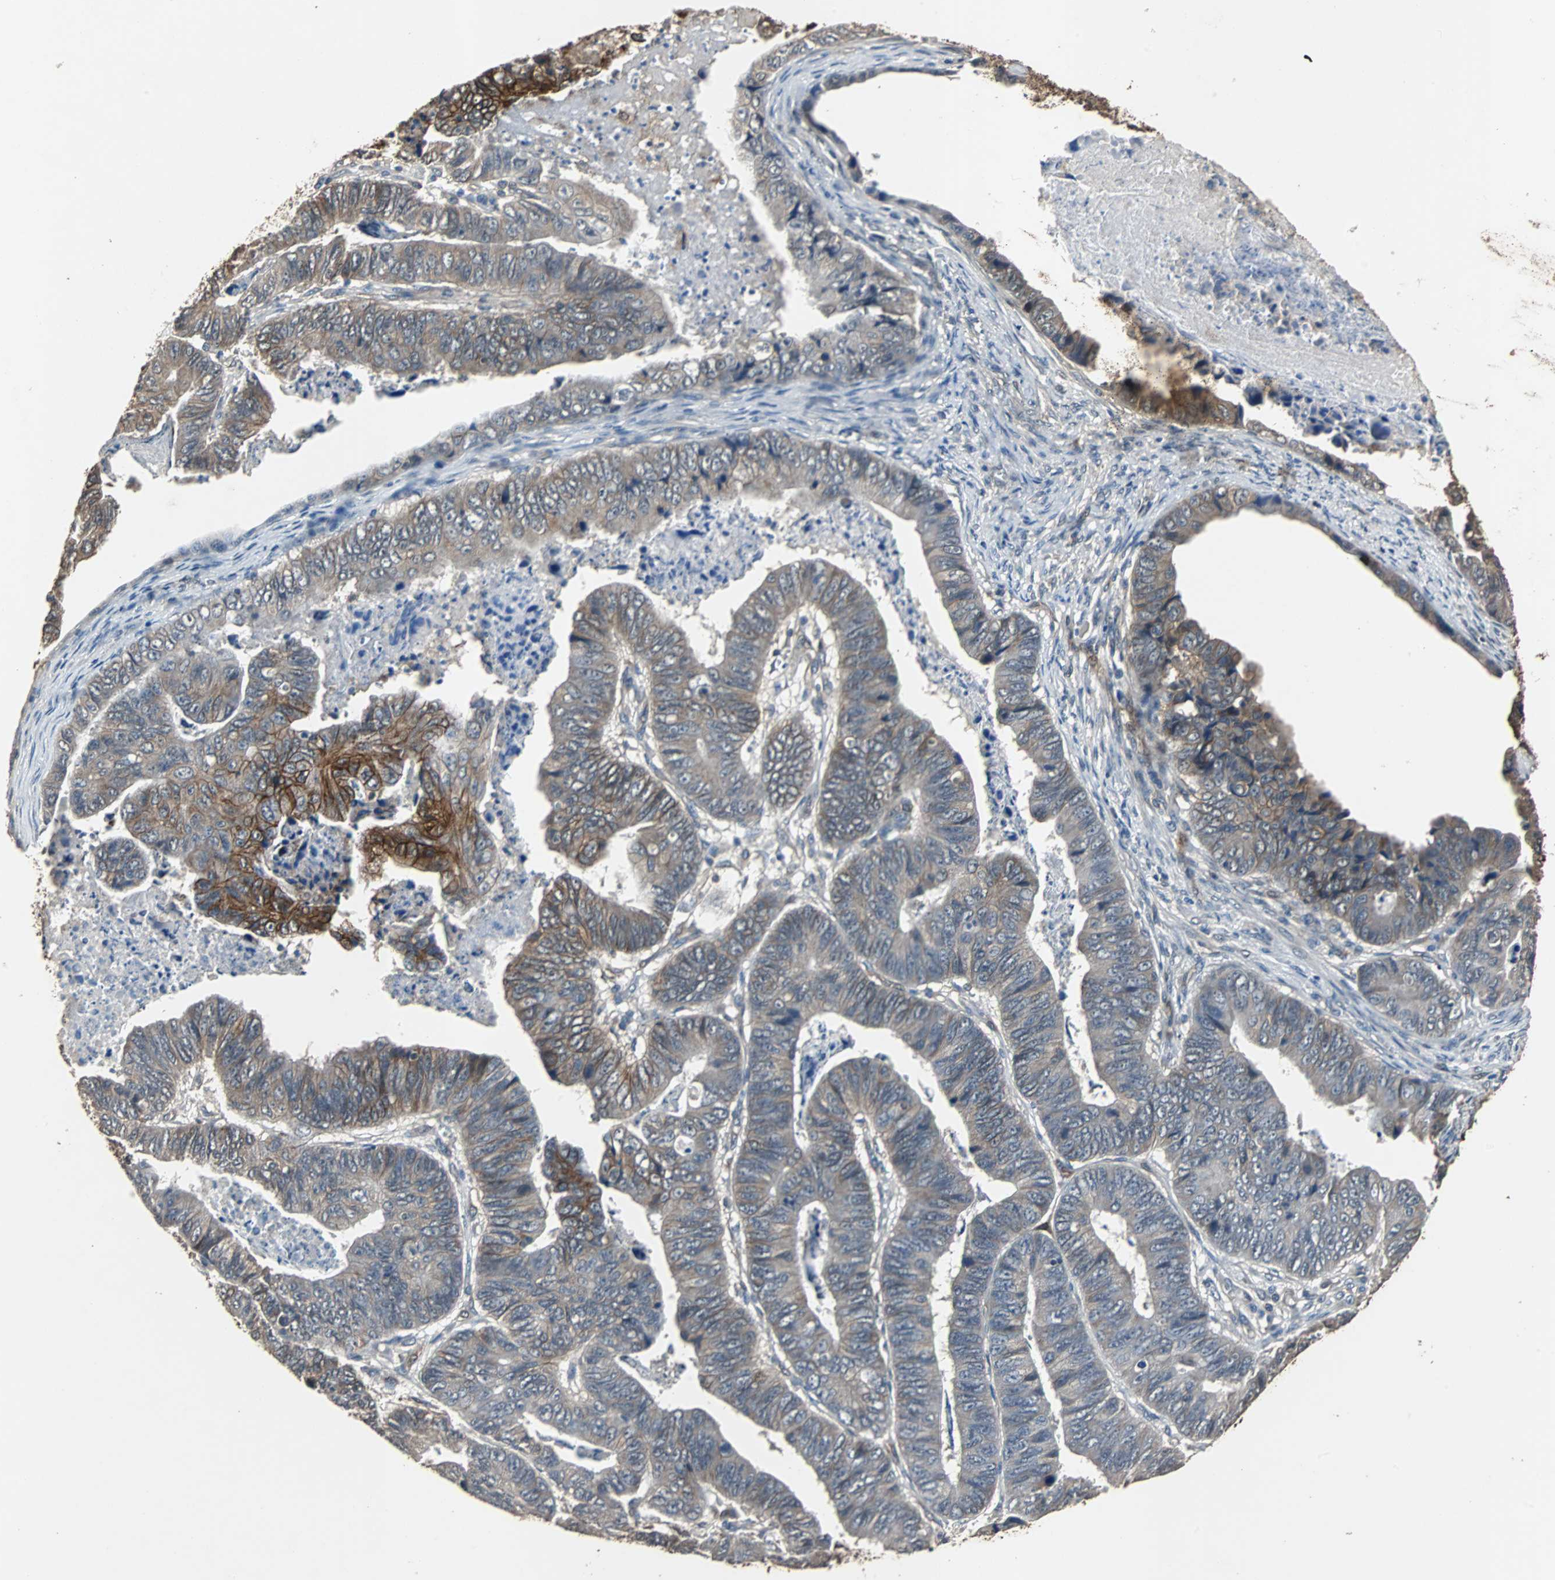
{"staining": {"intensity": "strong", "quantity": "25%-75%", "location": "cytoplasmic/membranous"}, "tissue": "stomach cancer", "cell_type": "Tumor cells", "image_type": "cancer", "snomed": [{"axis": "morphology", "description": "Adenocarcinoma, NOS"}, {"axis": "topography", "description": "Stomach, lower"}], "caption": "The histopathology image shows staining of adenocarcinoma (stomach), revealing strong cytoplasmic/membranous protein expression (brown color) within tumor cells.", "gene": "NDRG1", "patient": {"sex": "male", "age": 77}}